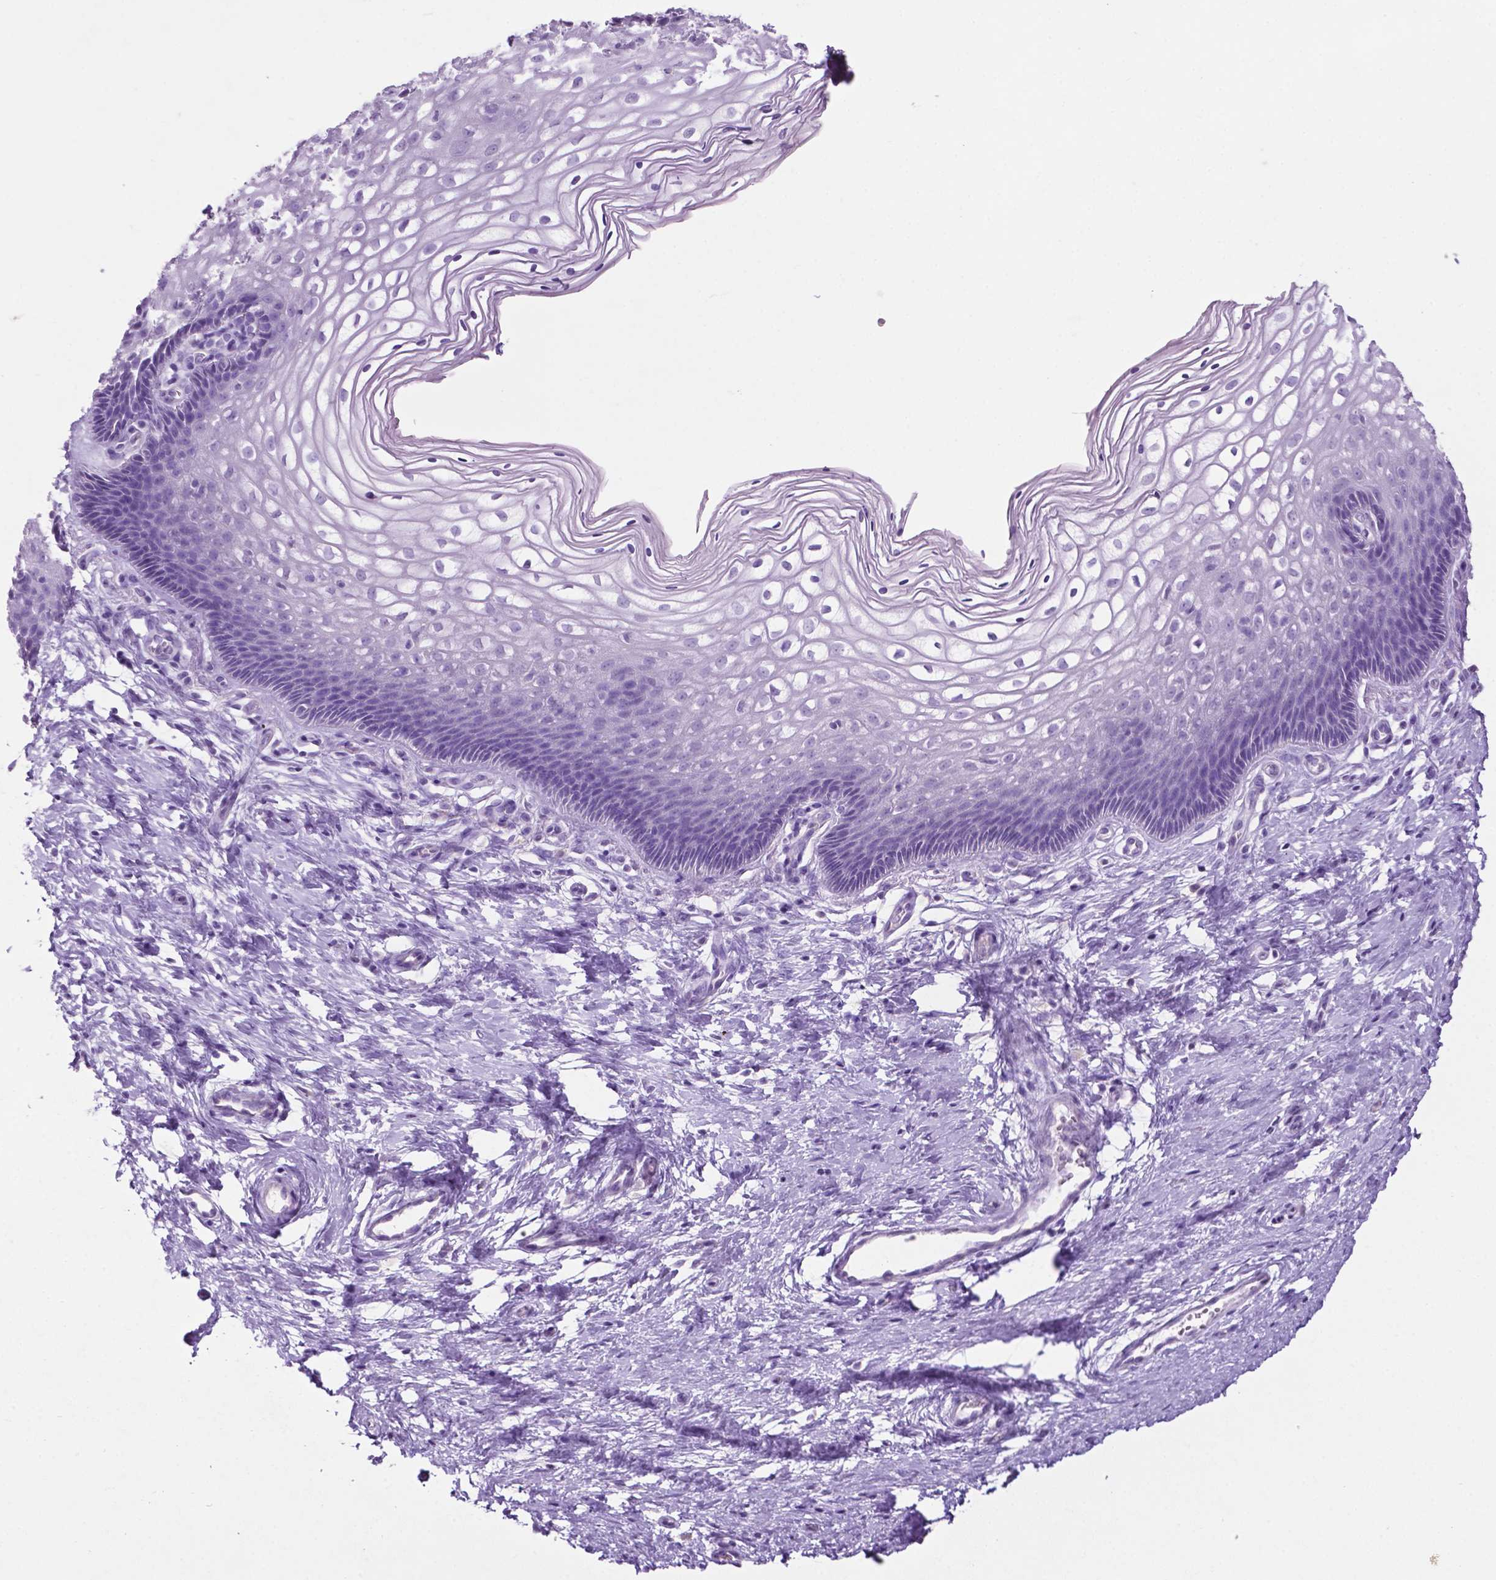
{"staining": {"intensity": "negative", "quantity": "none", "location": "none"}, "tissue": "cervix", "cell_type": "Glandular cells", "image_type": "normal", "snomed": [{"axis": "morphology", "description": "Normal tissue, NOS"}, {"axis": "topography", "description": "Cervix"}], "caption": "An IHC histopathology image of benign cervix is shown. There is no staining in glandular cells of cervix. (Brightfield microscopy of DAB (3,3'-diaminobenzidine) IHC at high magnification).", "gene": "PHGR1", "patient": {"sex": "female", "age": 34}}